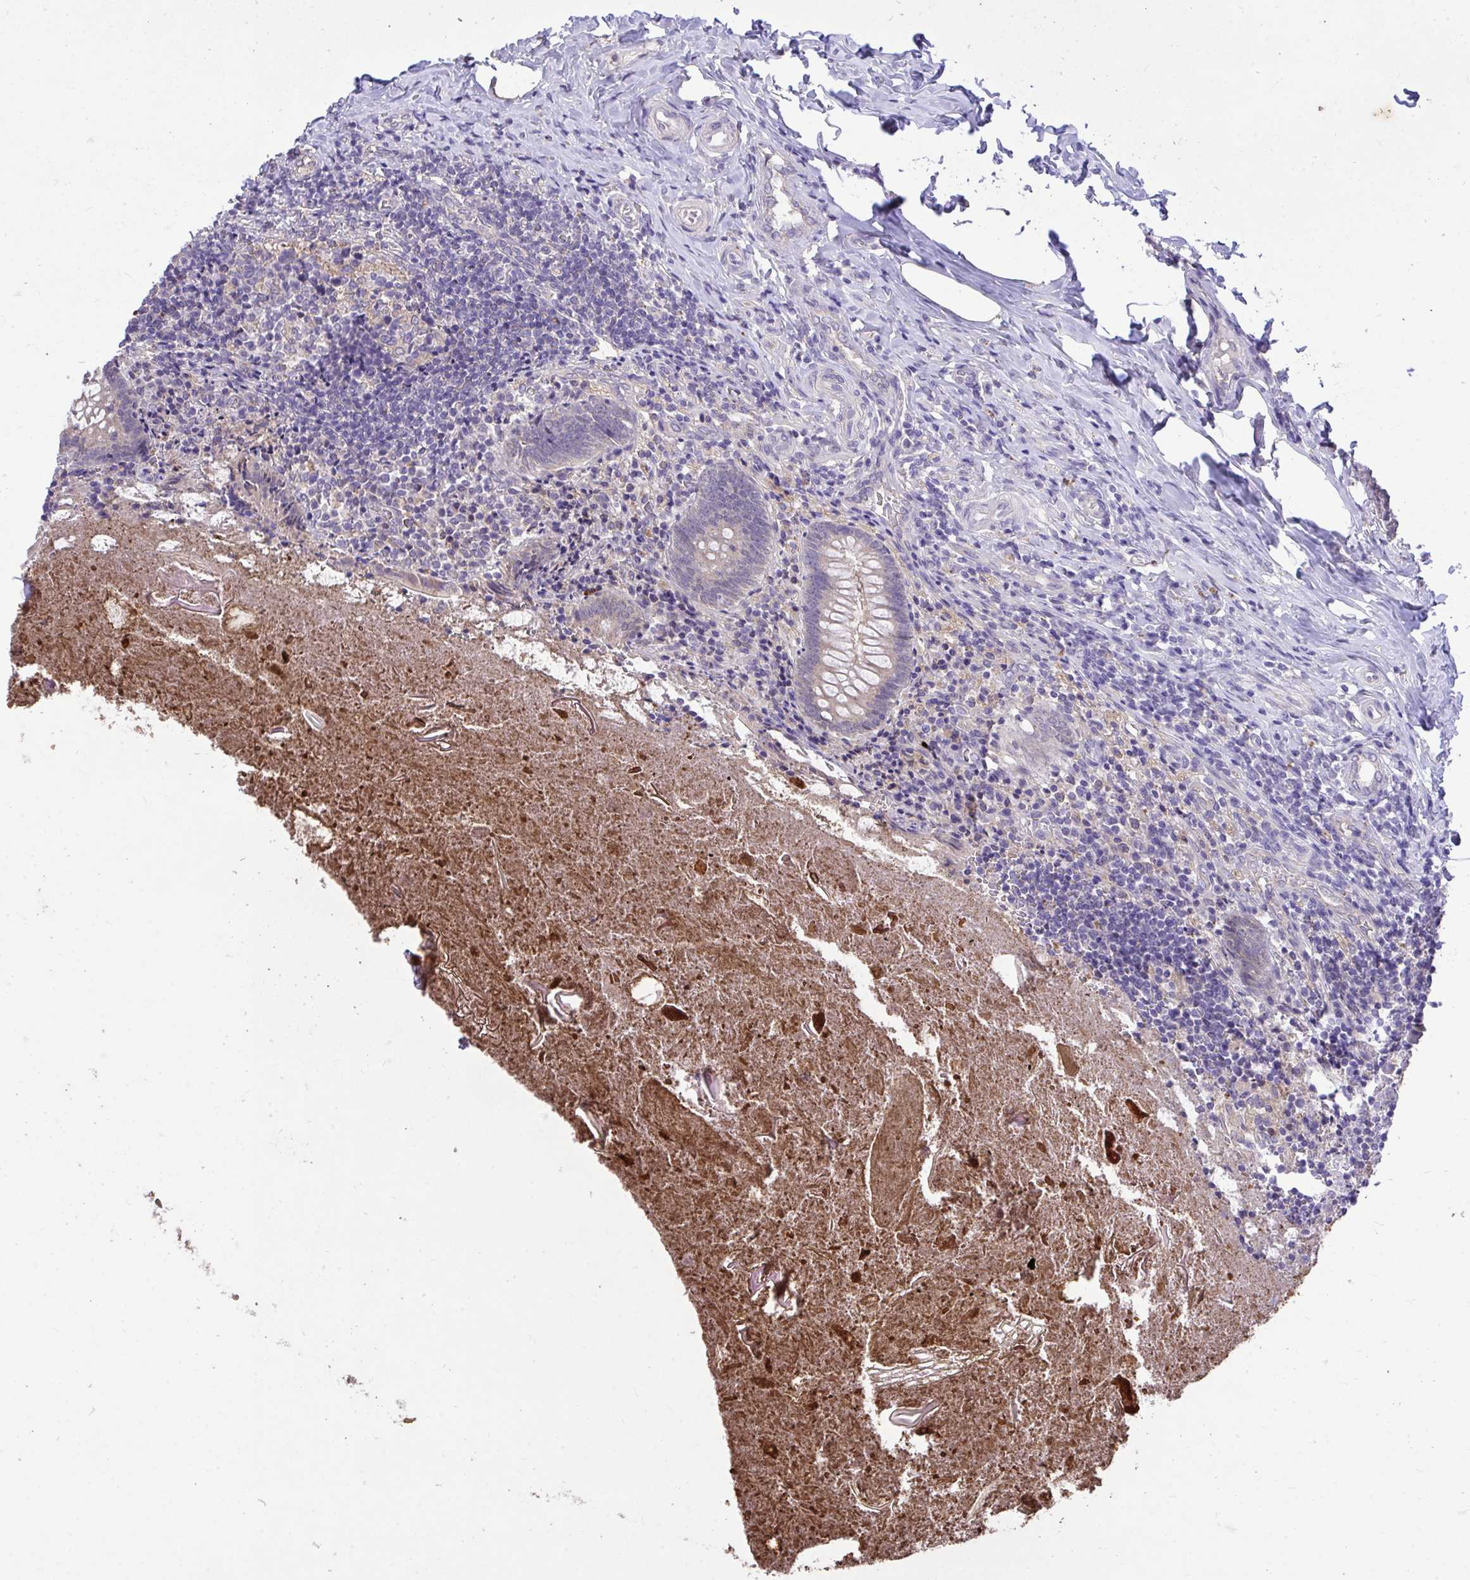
{"staining": {"intensity": "moderate", "quantity": "25%-75%", "location": "cytoplasmic/membranous"}, "tissue": "appendix", "cell_type": "Glandular cells", "image_type": "normal", "snomed": [{"axis": "morphology", "description": "Normal tissue, NOS"}, {"axis": "topography", "description": "Appendix"}], "caption": "Immunohistochemistry of unremarkable appendix demonstrates medium levels of moderate cytoplasmic/membranous positivity in about 25%-75% of glandular cells.", "gene": "MPC2", "patient": {"sex": "female", "age": 17}}